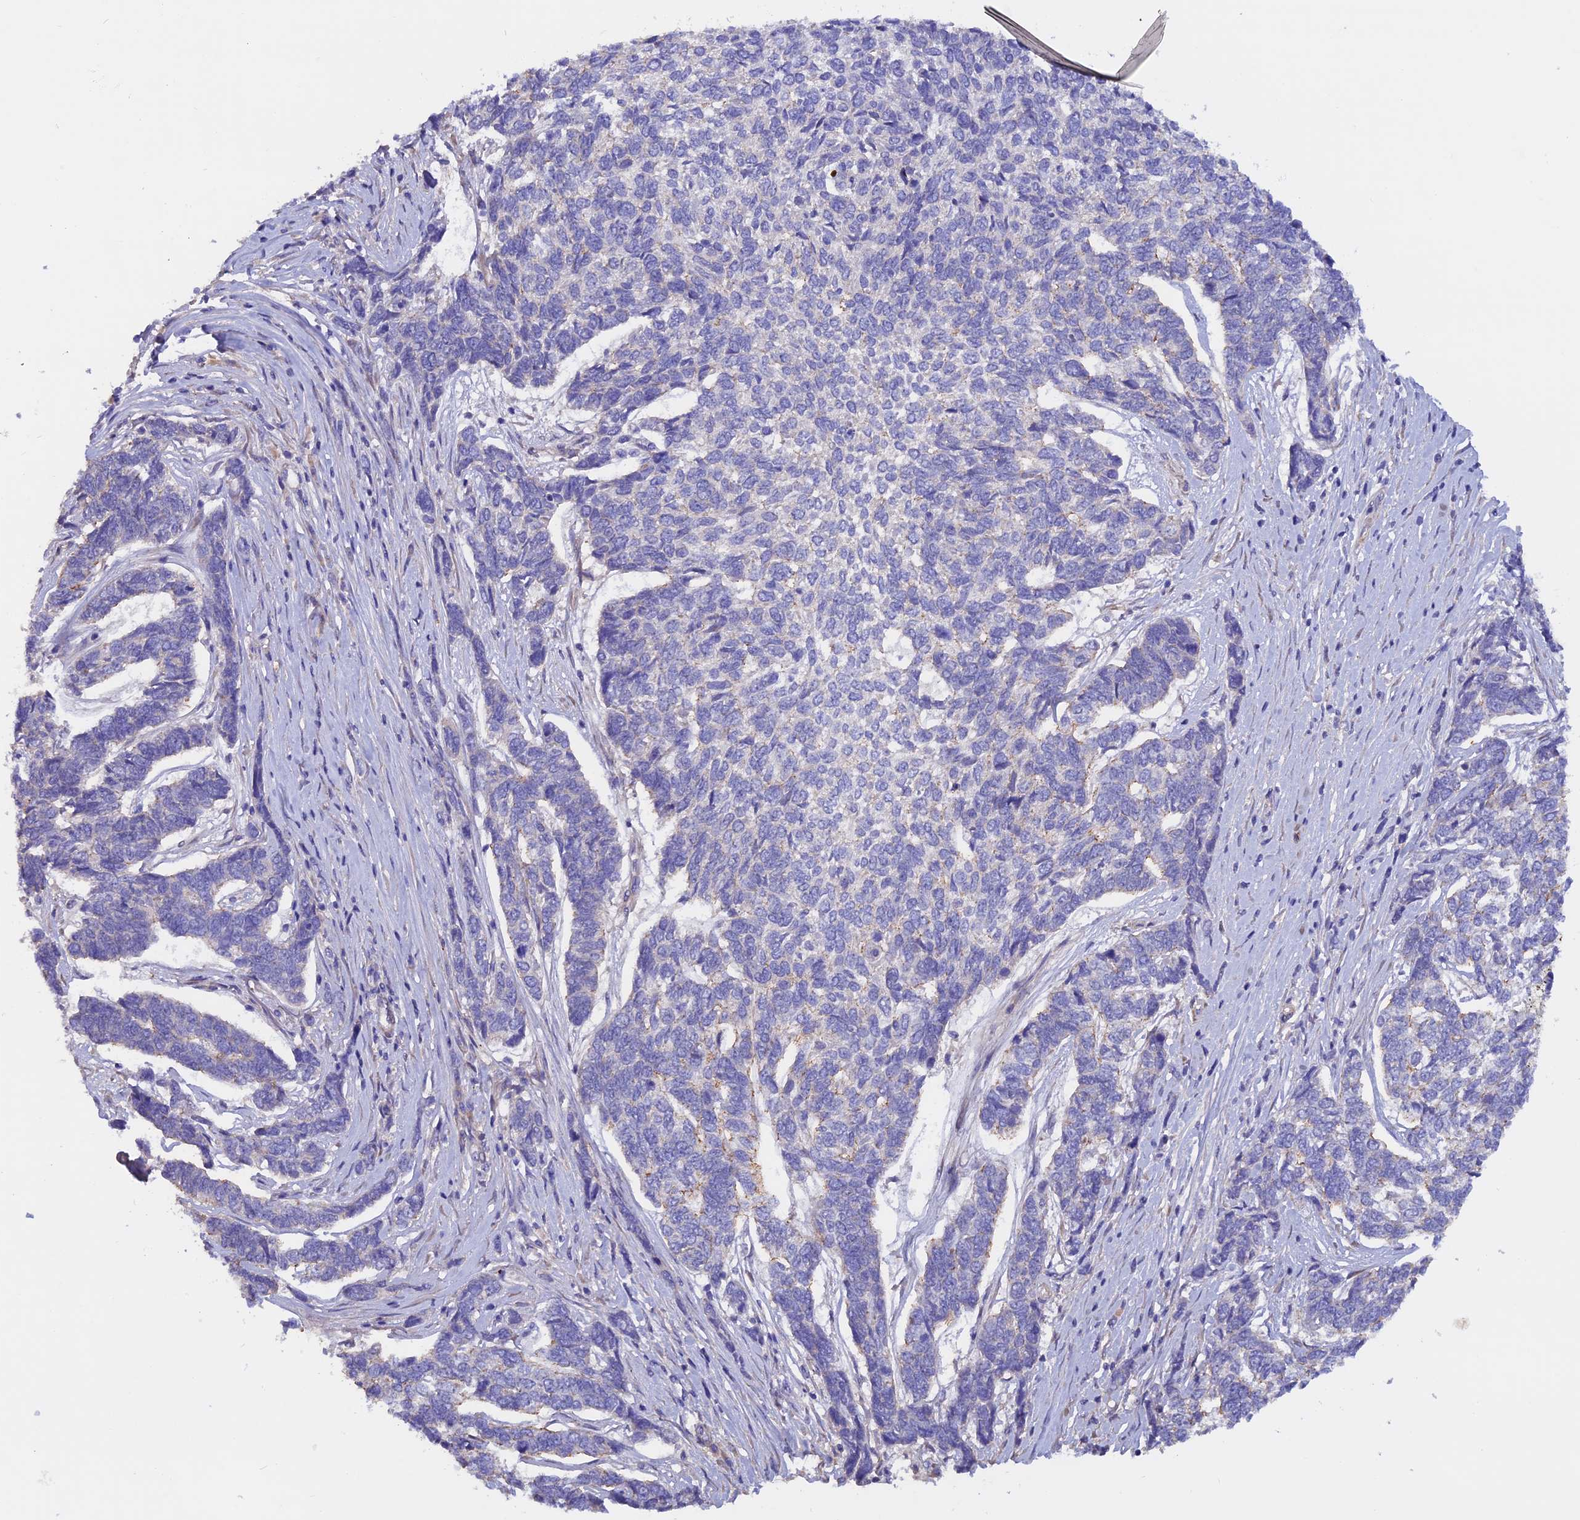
{"staining": {"intensity": "weak", "quantity": "<25%", "location": "cytoplasmic/membranous"}, "tissue": "skin cancer", "cell_type": "Tumor cells", "image_type": "cancer", "snomed": [{"axis": "morphology", "description": "Basal cell carcinoma"}, {"axis": "topography", "description": "Skin"}], "caption": "There is no significant positivity in tumor cells of skin cancer.", "gene": "HYCC1", "patient": {"sex": "female", "age": 65}}